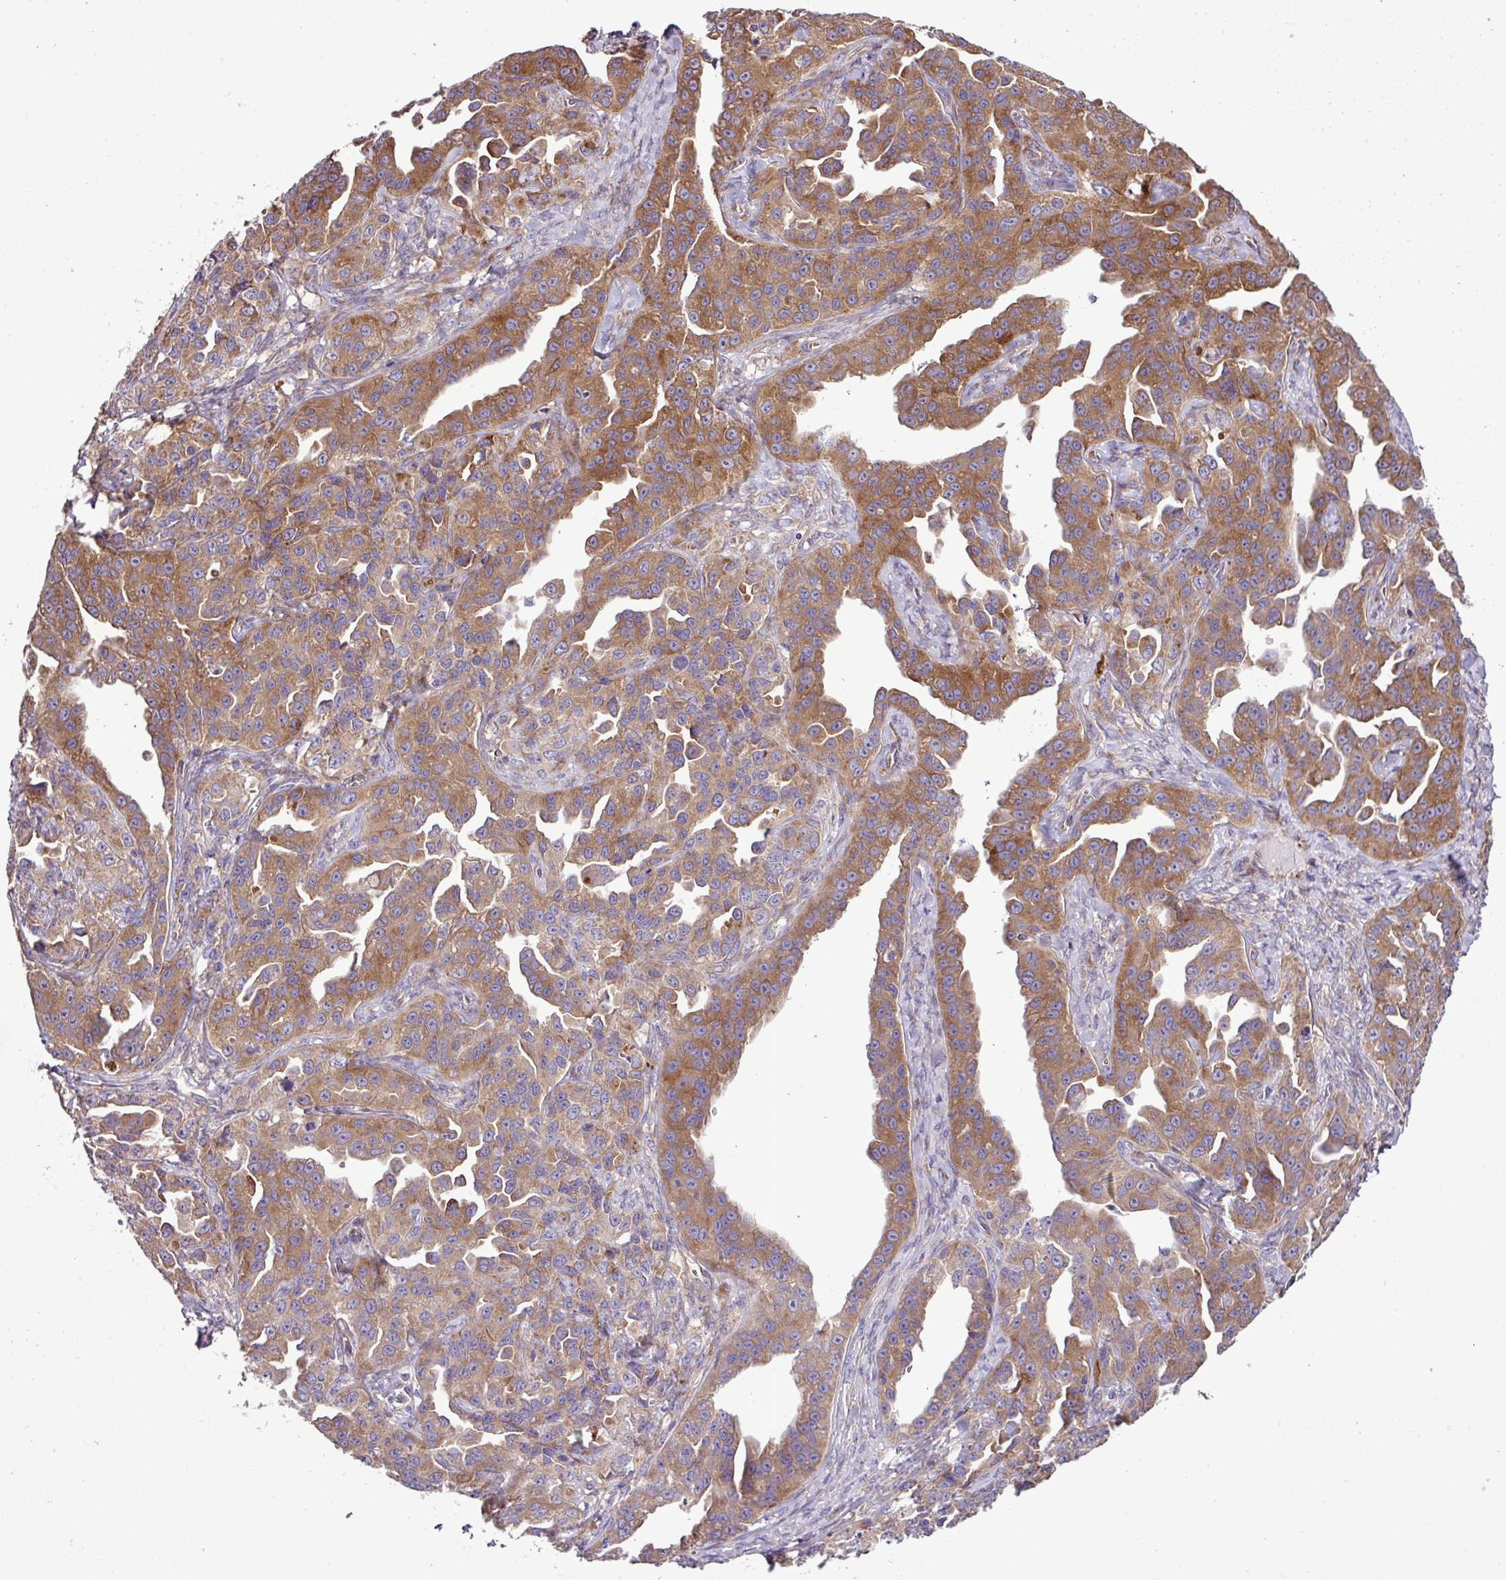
{"staining": {"intensity": "moderate", "quantity": ">75%", "location": "cytoplasmic/membranous"}, "tissue": "ovarian cancer", "cell_type": "Tumor cells", "image_type": "cancer", "snomed": [{"axis": "morphology", "description": "Cystadenocarcinoma, serous, NOS"}, {"axis": "topography", "description": "Ovary"}], "caption": "Protein expression by immunohistochemistry (IHC) demonstrates moderate cytoplasmic/membranous expression in about >75% of tumor cells in ovarian serous cystadenocarcinoma.", "gene": "RPL13", "patient": {"sex": "female", "age": 75}}